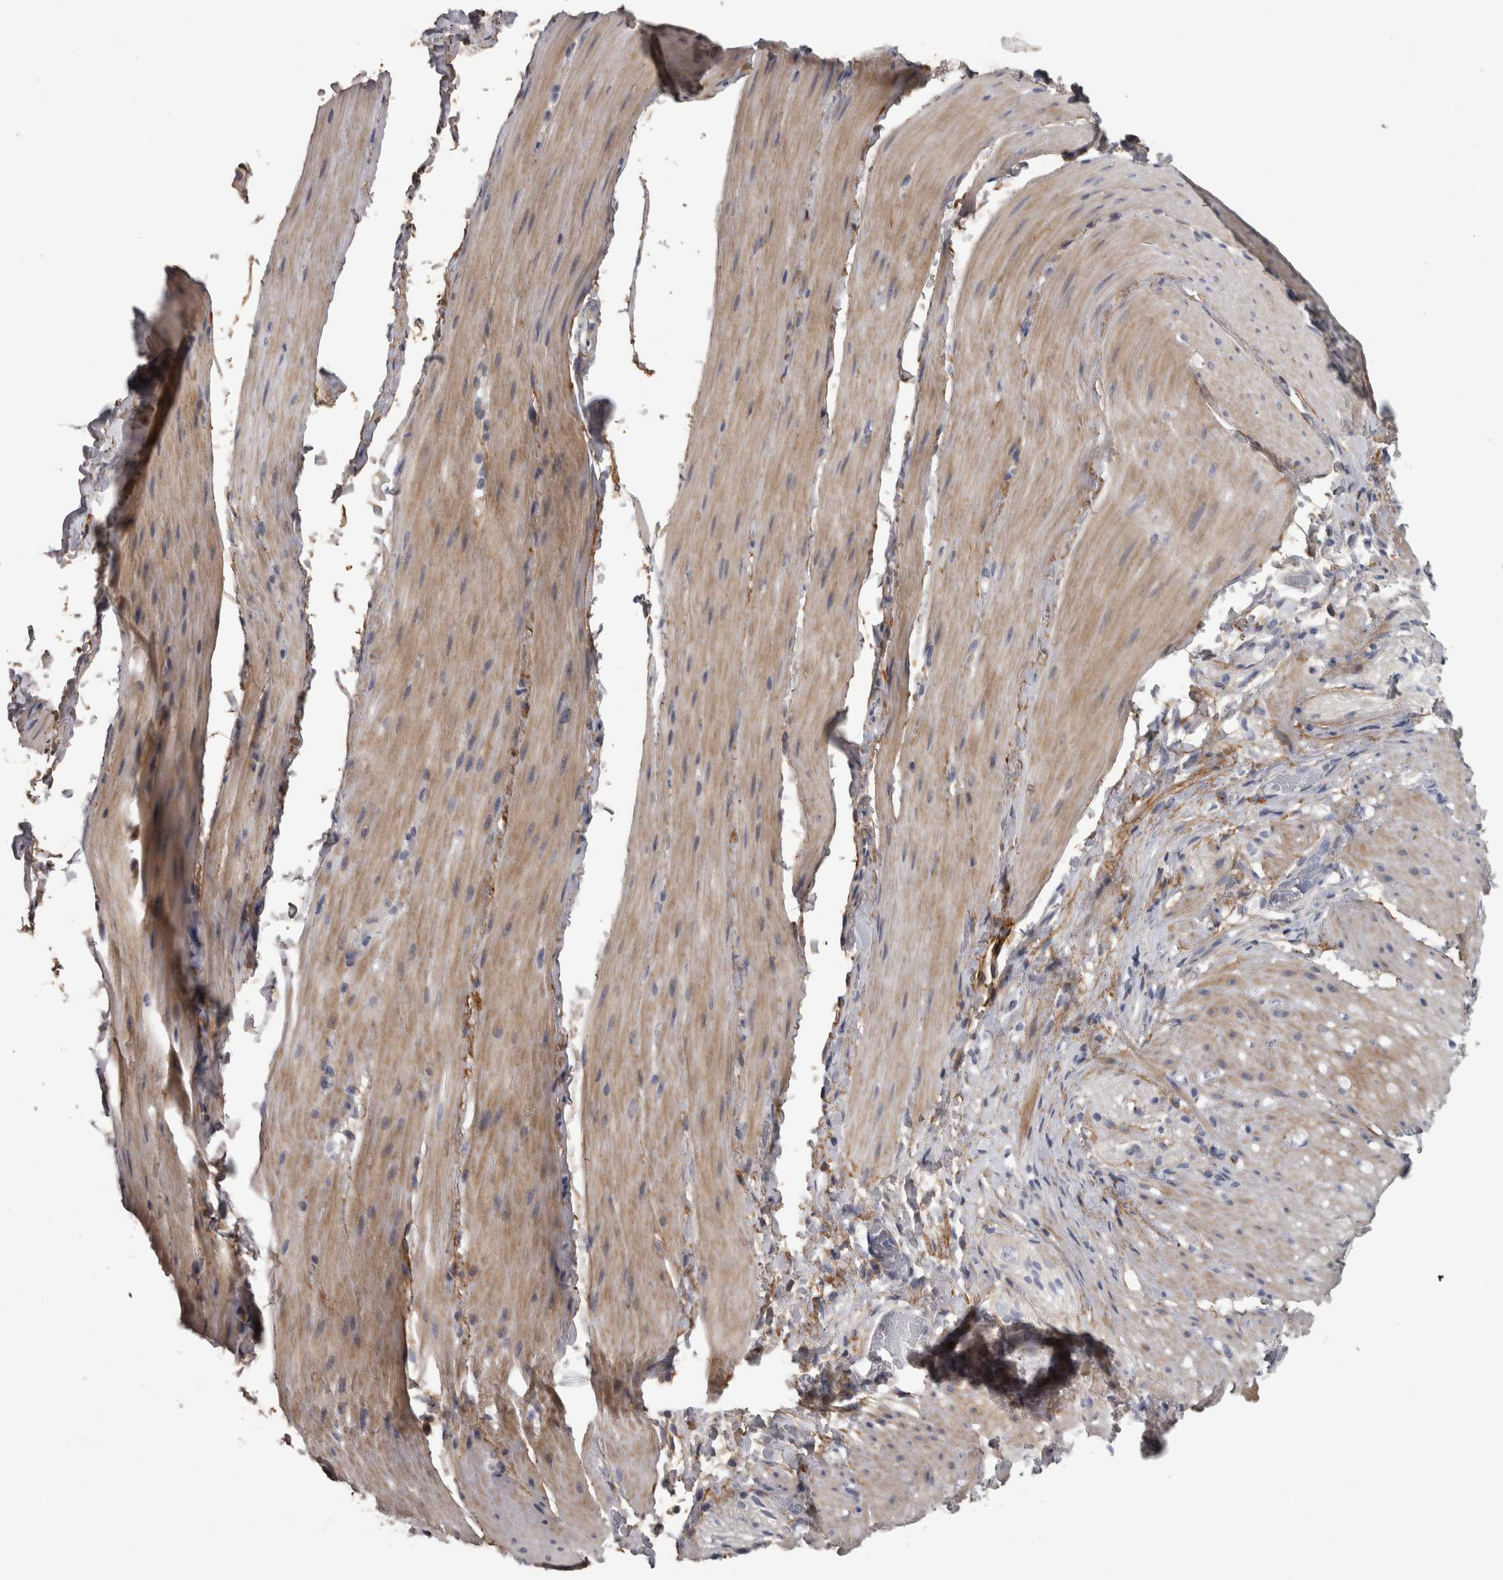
{"staining": {"intensity": "weak", "quantity": "25%-75%", "location": "cytoplasmic/membranous"}, "tissue": "smooth muscle", "cell_type": "Smooth muscle cells", "image_type": "normal", "snomed": [{"axis": "morphology", "description": "Normal tissue, NOS"}, {"axis": "topography", "description": "Smooth muscle"}, {"axis": "topography", "description": "Small intestine"}], "caption": "Protein analysis of normal smooth muscle displays weak cytoplasmic/membranous staining in about 25%-75% of smooth muscle cells.", "gene": "EFEMP2", "patient": {"sex": "female", "age": 84}}